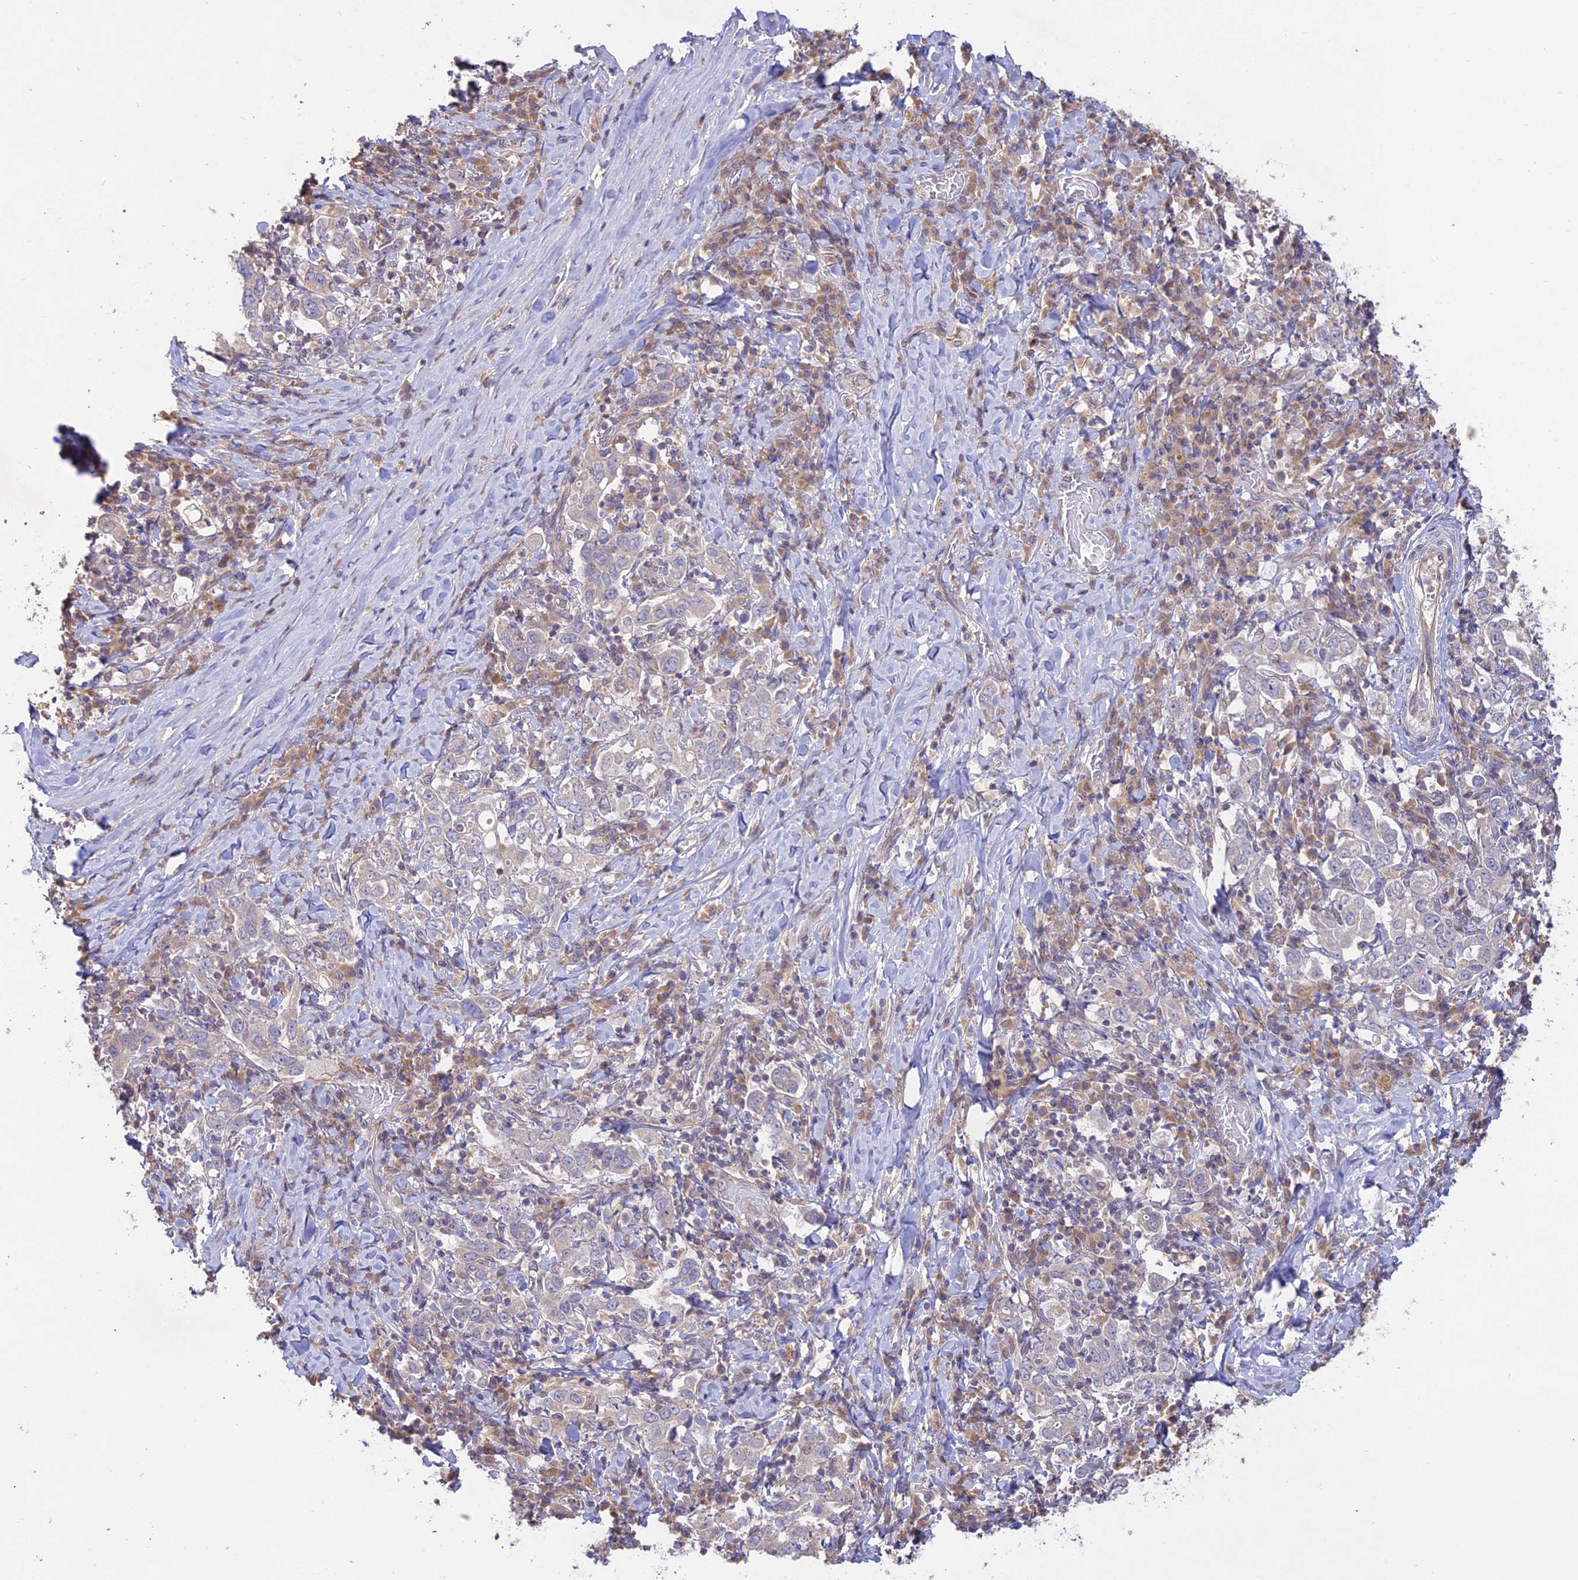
{"staining": {"intensity": "weak", "quantity": "<25%", "location": "cytoplasmic/membranous"}, "tissue": "stomach cancer", "cell_type": "Tumor cells", "image_type": "cancer", "snomed": [{"axis": "morphology", "description": "Adenocarcinoma, NOS"}, {"axis": "topography", "description": "Stomach, upper"}], "caption": "Stomach cancer (adenocarcinoma) was stained to show a protein in brown. There is no significant positivity in tumor cells.", "gene": "TMEM259", "patient": {"sex": "male", "age": 62}}